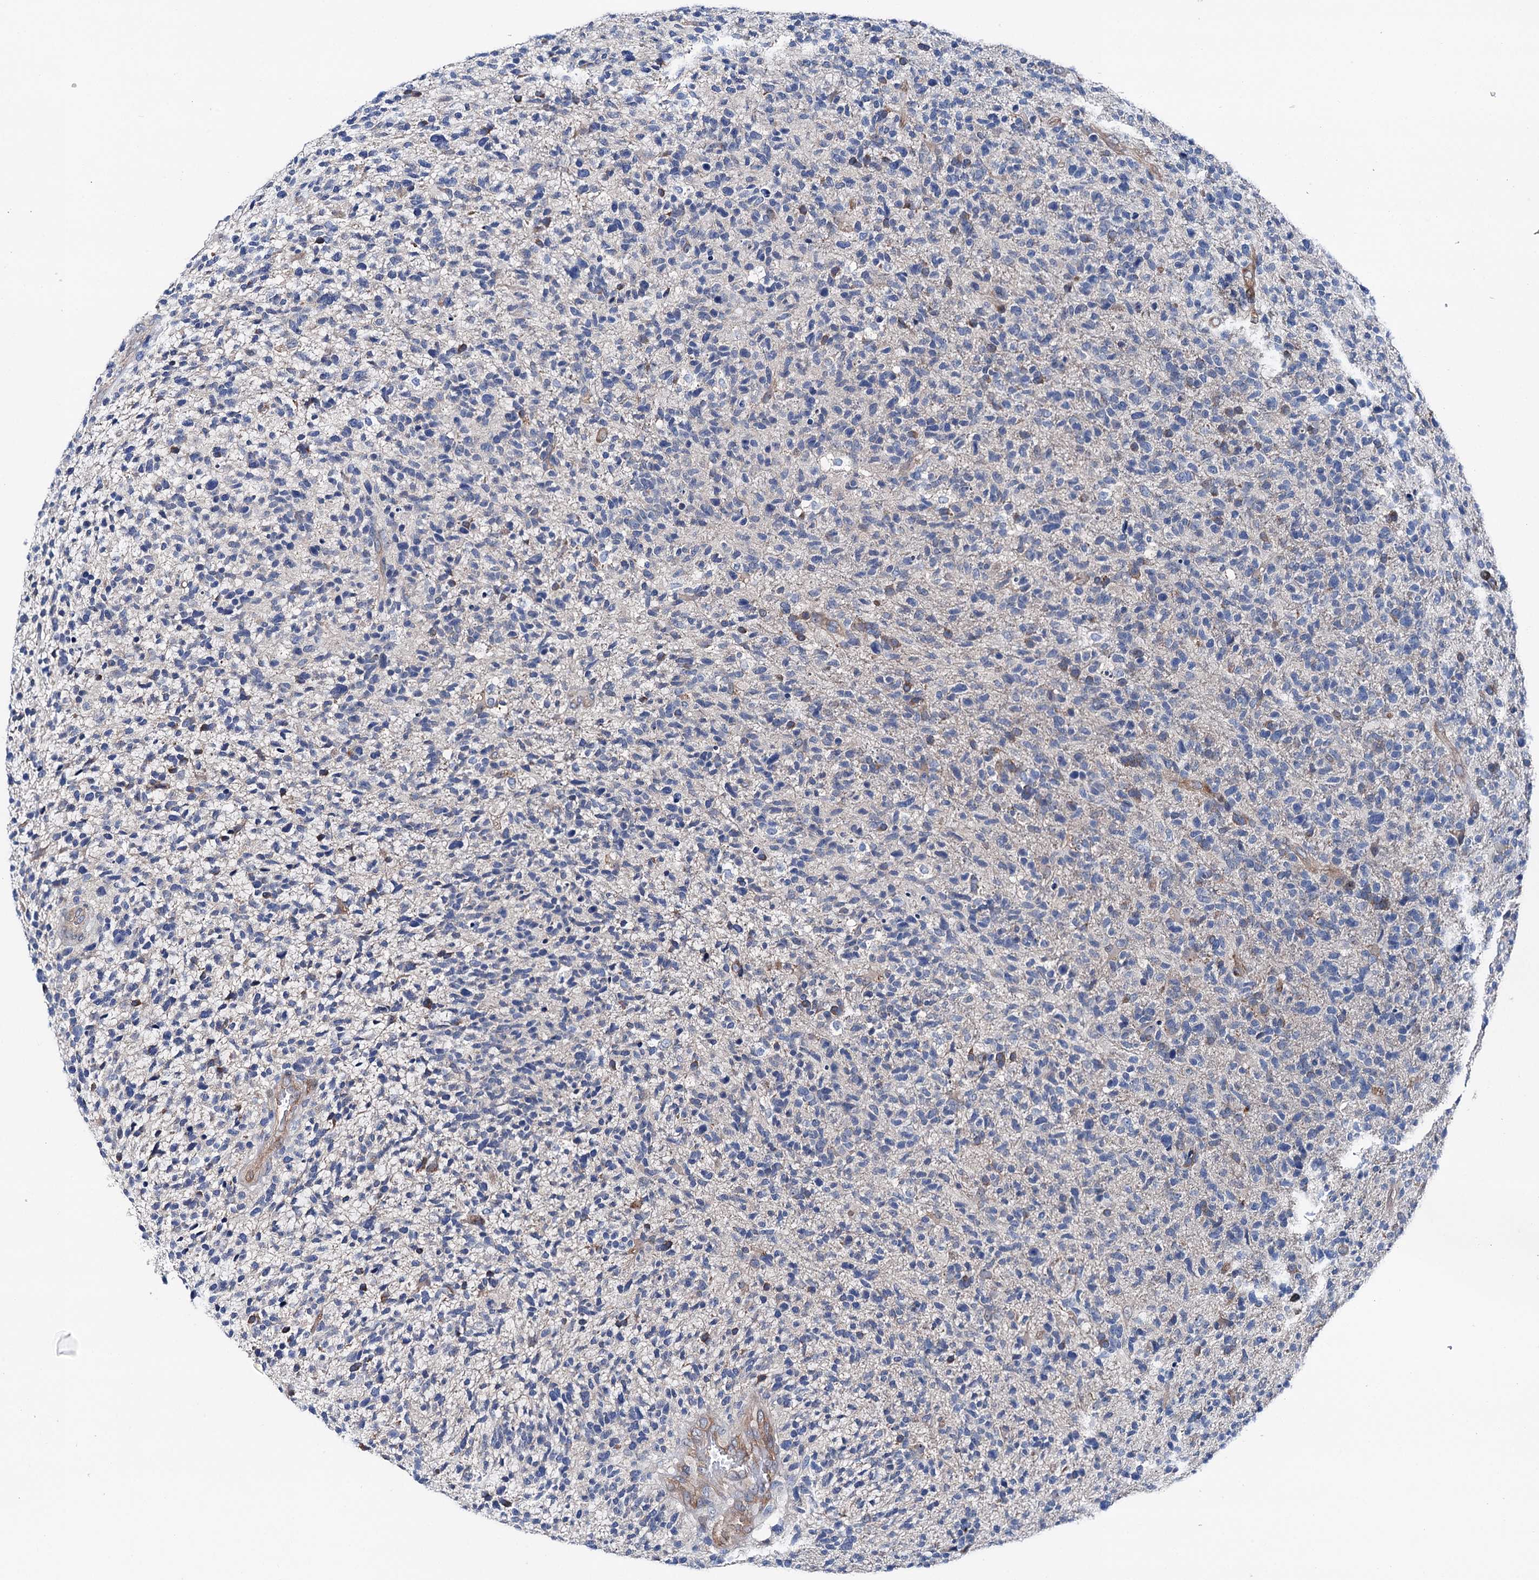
{"staining": {"intensity": "negative", "quantity": "none", "location": "none"}, "tissue": "glioma", "cell_type": "Tumor cells", "image_type": "cancer", "snomed": [{"axis": "morphology", "description": "Glioma, malignant, High grade"}, {"axis": "topography", "description": "Brain"}], "caption": "IHC histopathology image of glioma stained for a protein (brown), which shows no staining in tumor cells.", "gene": "SHROOM1", "patient": {"sex": "male", "age": 72}}